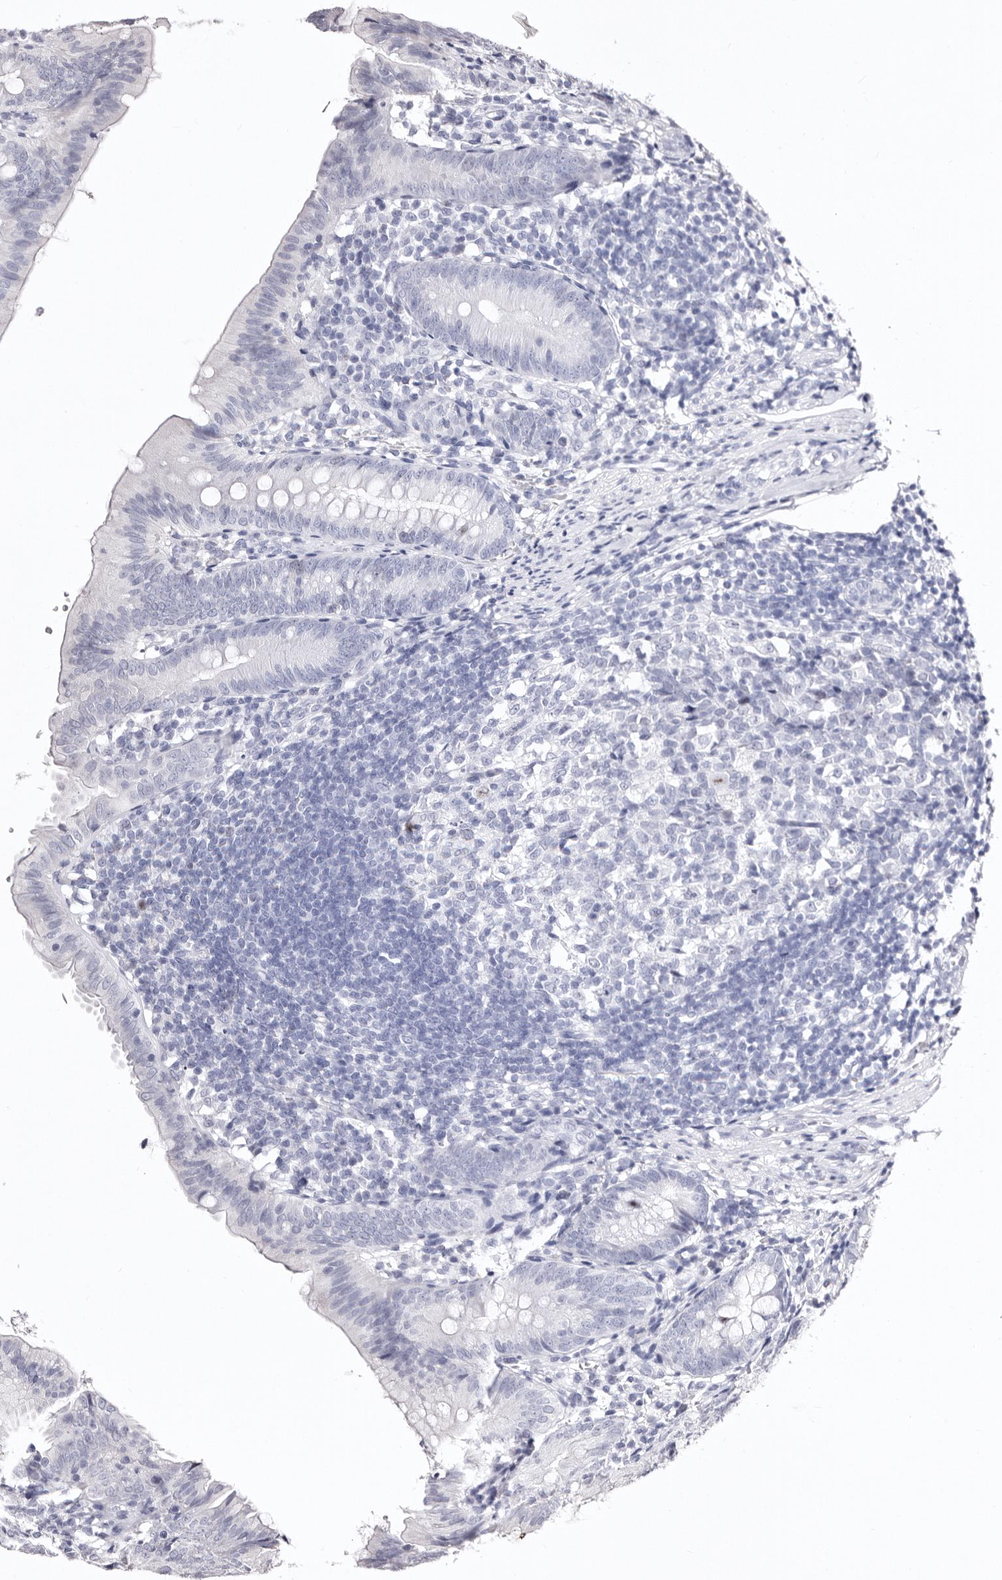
{"staining": {"intensity": "negative", "quantity": "none", "location": "none"}, "tissue": "appendix", "cell_type": "Glandular cells", "image_type": "normal", "snomed": [{"axis": "morphology", "description": "Normal tissue, NOS"}, {"axis": "topography", "description": "Appendix"}], "caption": "The IHC photomicrograph has no significant expression in glandular cells of appendix.", "gene": "CDCA8", "patient": {"sex": "male", "age": 1}}